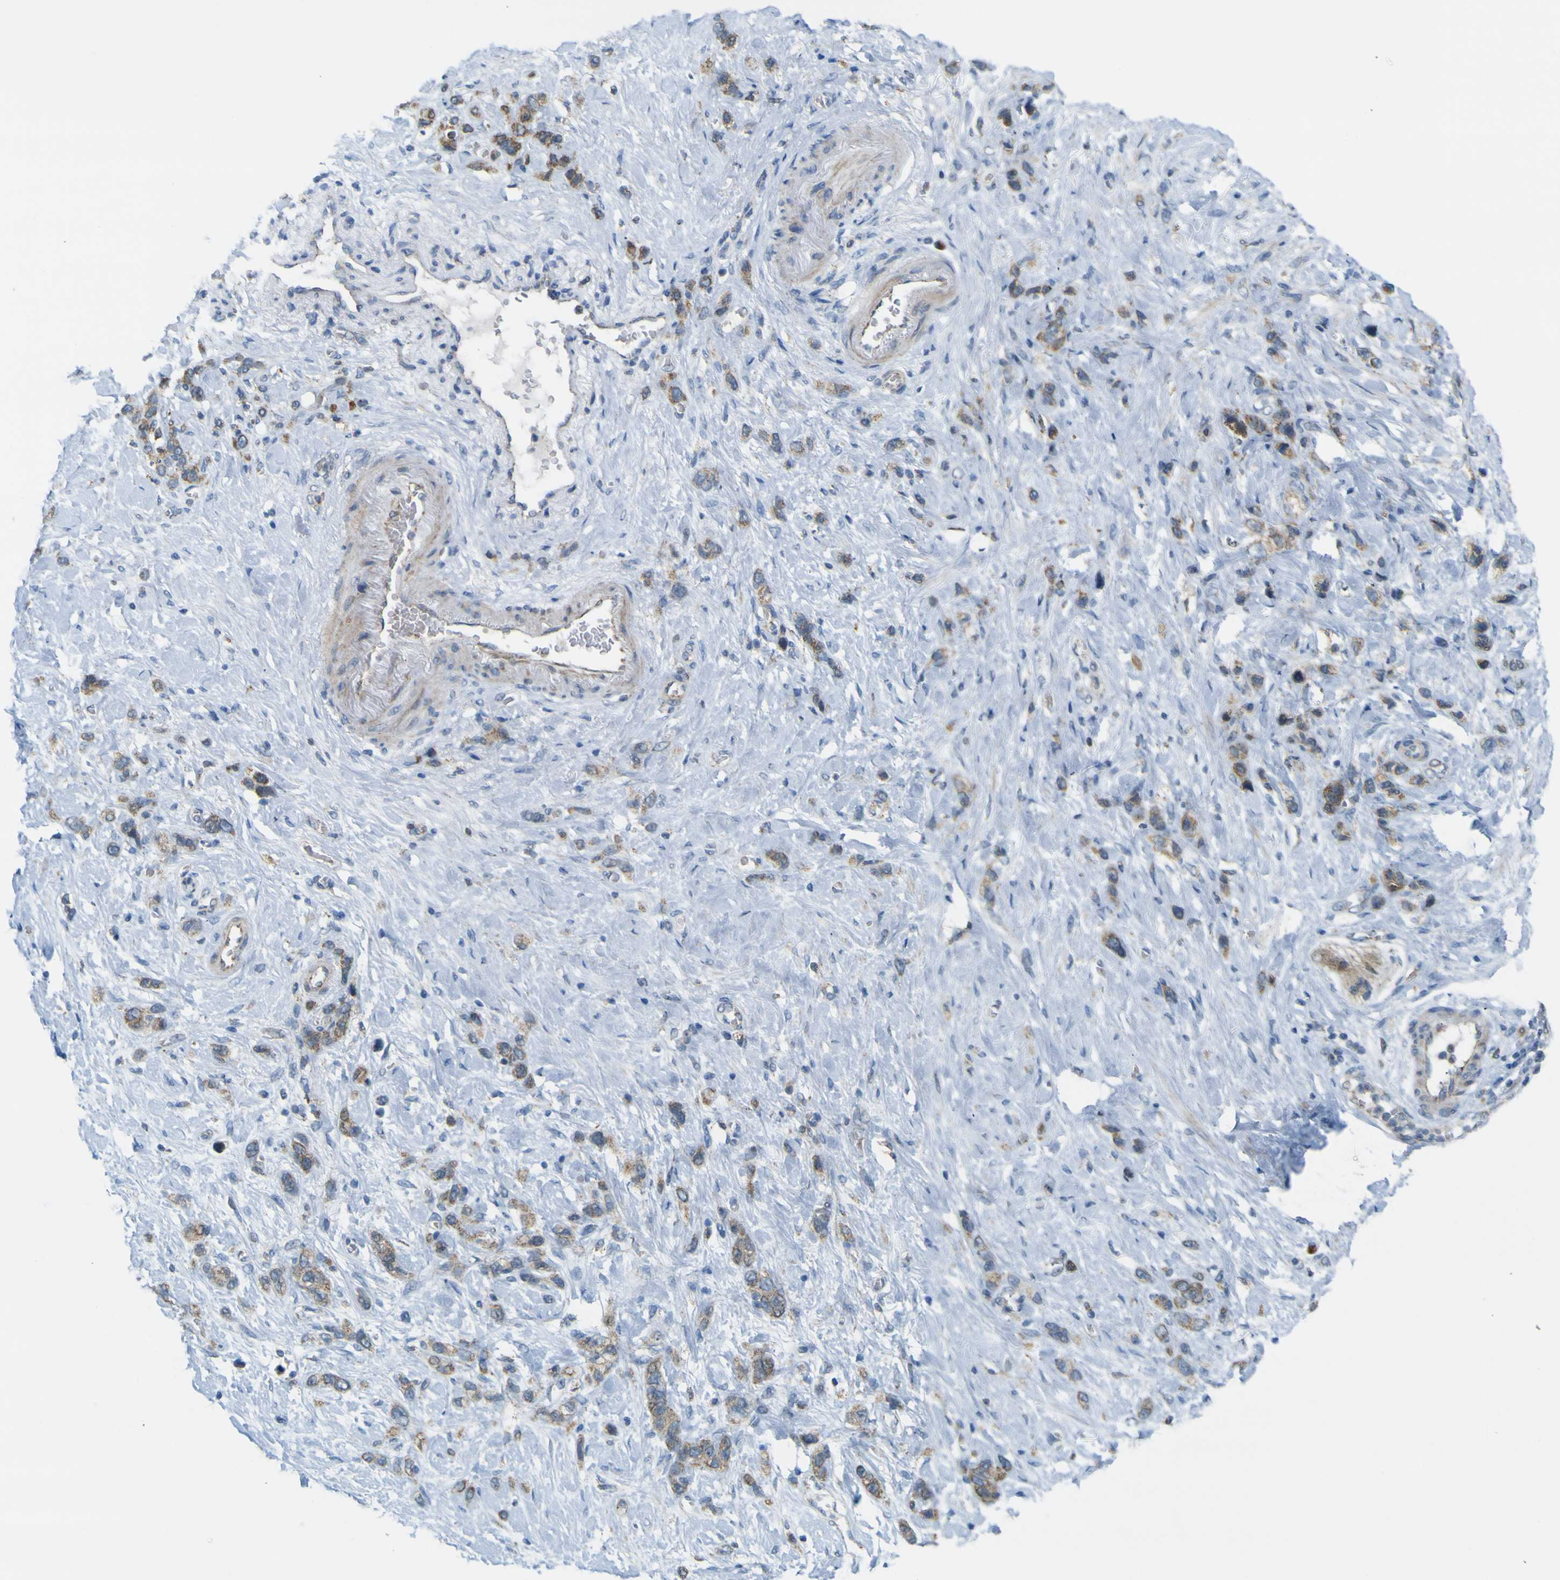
{"staining": {"intensity": "weak", "quantity": ">75%", "location": "cytoplasmic/membranous"}, "tissue": "stomach cancer", "cell_type": "Tumor cells", "image_type": "cancer", "snomed": [{"axis": "morphology", "description": "Adenocarcinoma, NOS"}, {"axis": "morphology", "description": "Adenocarcinoma, High grade"}, {"axis": "topography", "description": "Stomach, upper"}, {"axis": "topography", "description": "Stomach, lower"}], "caption": "A micrograph of stomach cancer stained for a protein demonstrates weak cytoplasmic/membranous brown staining in tumor cells. Immunohistochemistry (ihc) stains the protein of interest in brown and the nuclei are stained blue.", "gene": "ACBD5", "patient": {"sex": "female", "age": 65}}